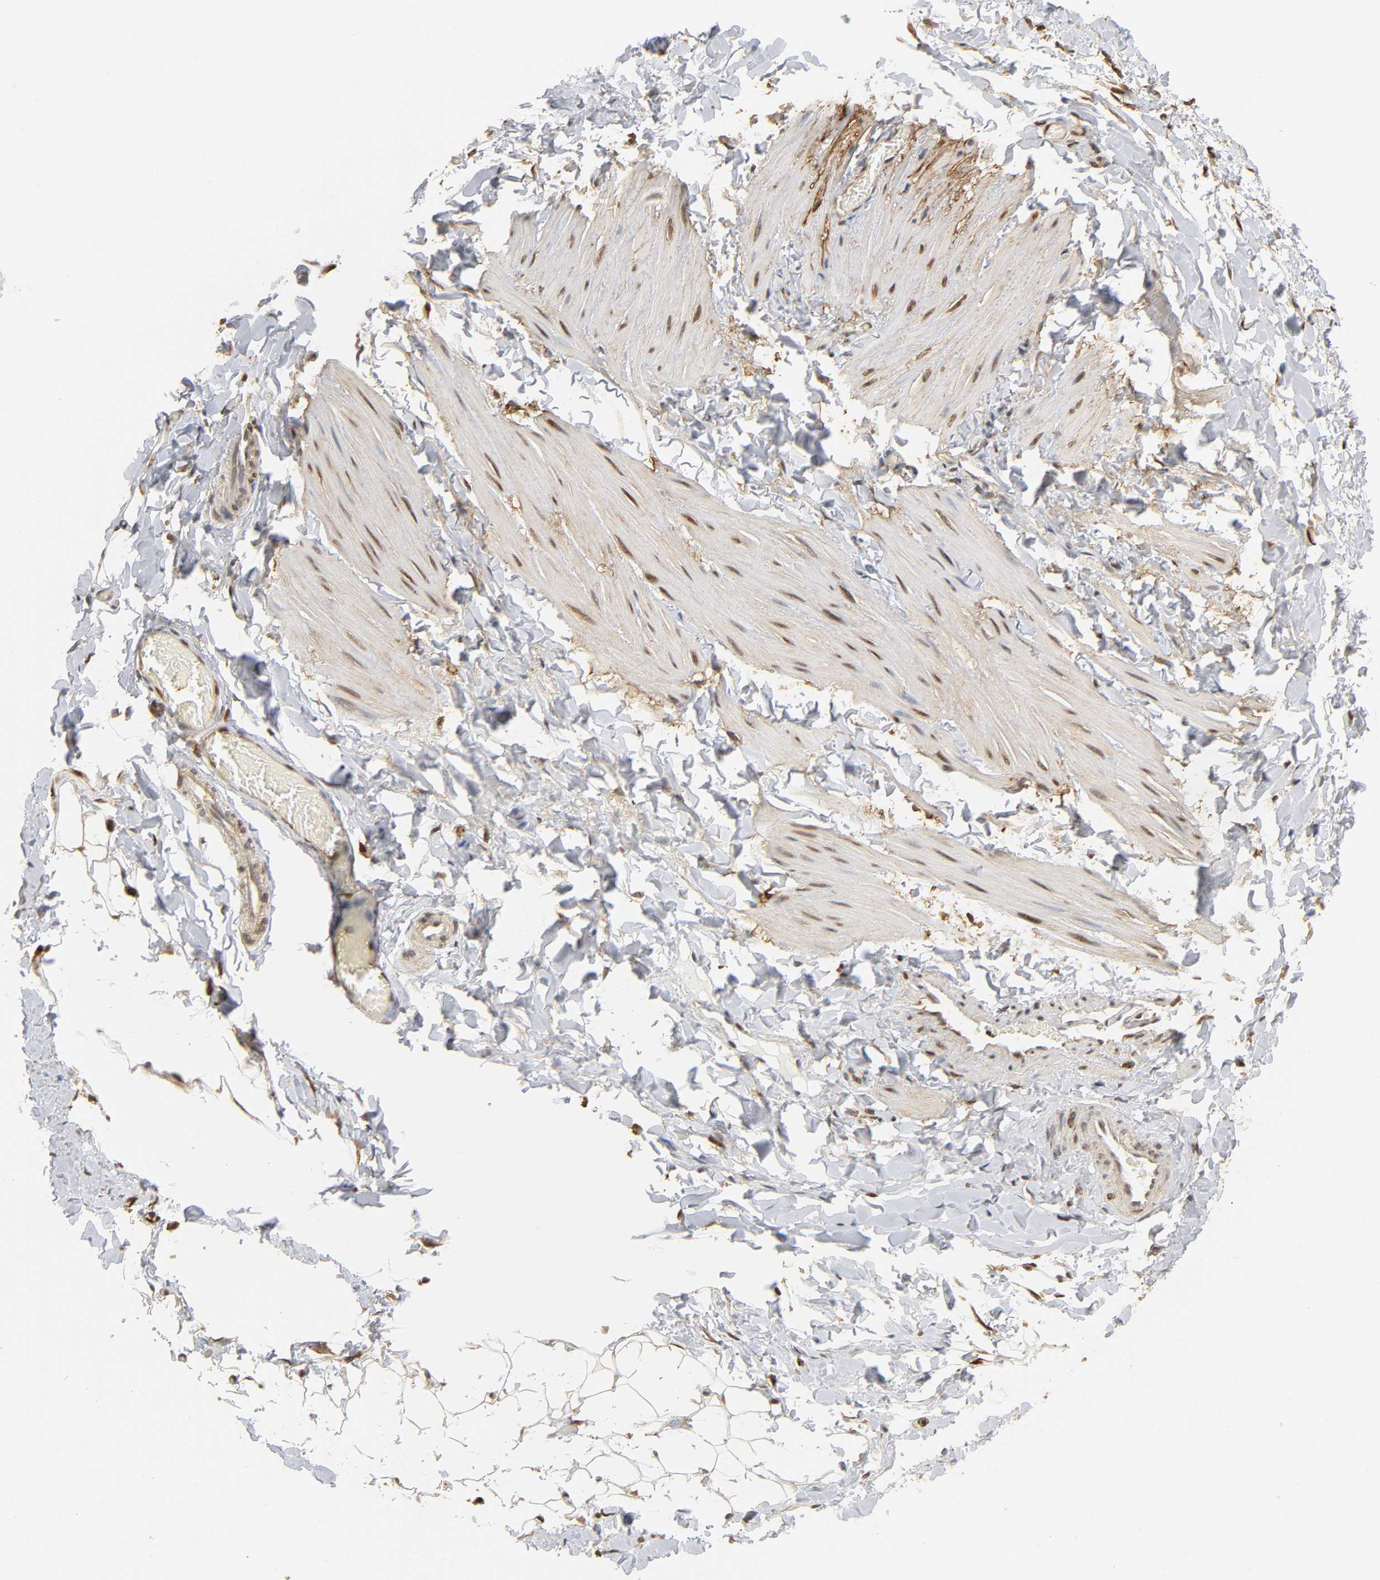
{"staining": {"intensity": "strong", "quantity": ">75%", "location": "cytoplasmic/membranous,nuclear"}, "tissue": "adipose tissue", "cell_type": "Adipocytes", "image_type": "normal", "snomed": [{"axis": "morphology", "description": "Normal tissue, NOS"}, {"axis": "topography", "description": "Soft tissue"}], "caption": "A high-resolution micrograph shows immunohistochemistry (IHC) staining of normal adipose tissue, which demonstrates strong cytoplasmic/membranous,nuclear staining in approximately >75% of adipocytes.", "gene": "ANXA11", "patient": {"sex": "male", "age": 26}}